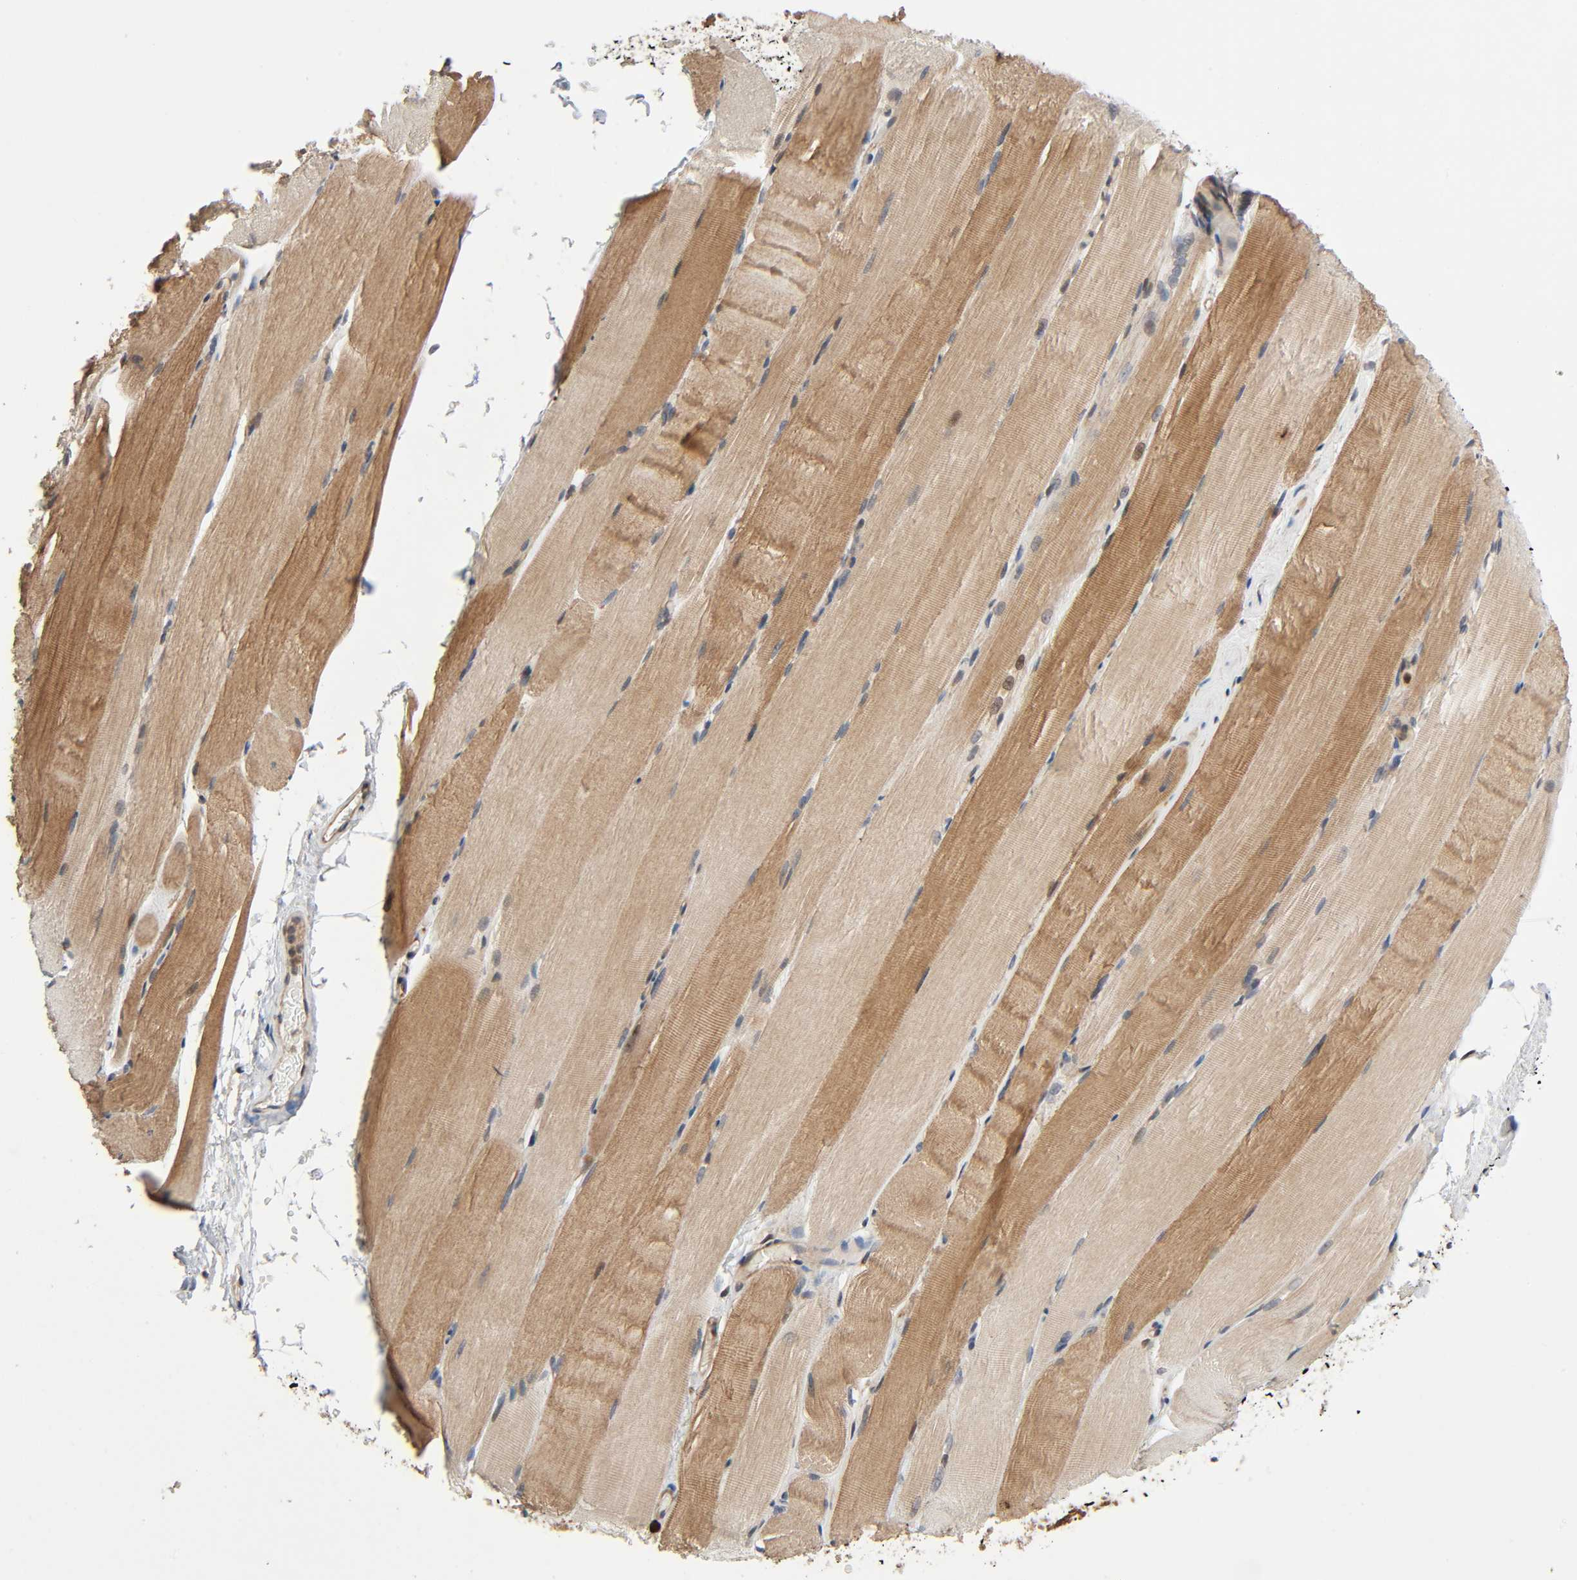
{"staining": {"intensity": "moderate", "quantity": ">75%", "location": "cytoplasmic/membranous"}, "tissue": "skeletal muscle", "cell_type": "Myocytes", "image_type": "normal", "snomed": [{"axis": "morphology", "description": "Normal tissue, NOS"}, {"axis": "topography", "description": "Skeletal muscle"}, {"axis": "topography", "description": "Parathyroid gland"}], "caption": "Myocytes show medium levels of moderate cytoplasmic/membranous staining in approximately >75% of cells in normal human skeletal muscle.", "gene": "PPP2R1B", "patient": {"sex": "female", "age": 37}}